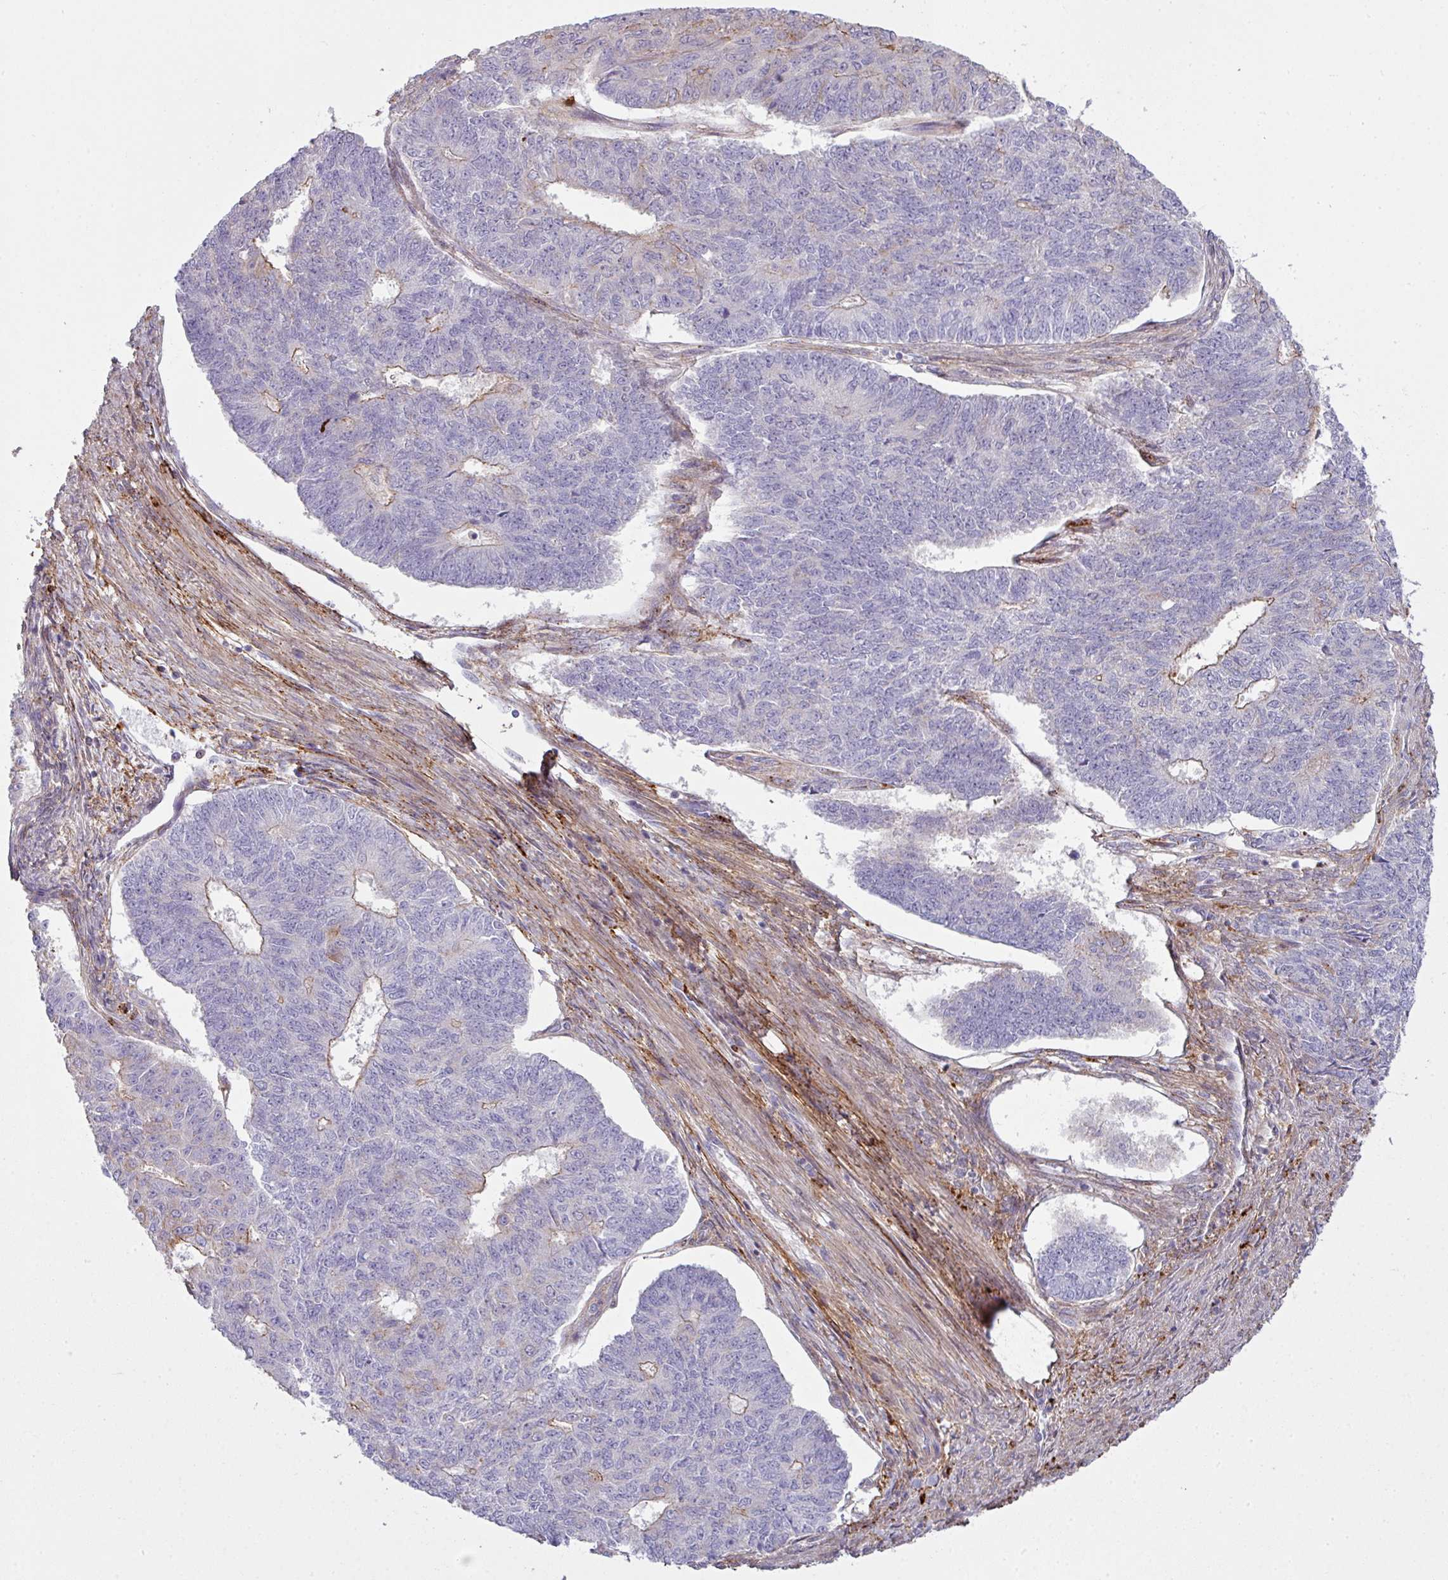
{"staining": {"intensity": "negative", "quantity": "none", "location": "none"}, "tissue": "endometrial cancer", "cell_type": "Tumor cells", "image_type": "cancer", "snomed": [{"axis": "morphology", "description": "Adenocarcinoma, NOS"}, {"axis": "topography", "description": "Endometrium"}], "caption": "Immunohistochemistry (IHC) of endometrial adenocarcinoma shows no expression in tumor cells.", "gene": "COL8A1", "patient": {"sex": "female", "age": 32}}